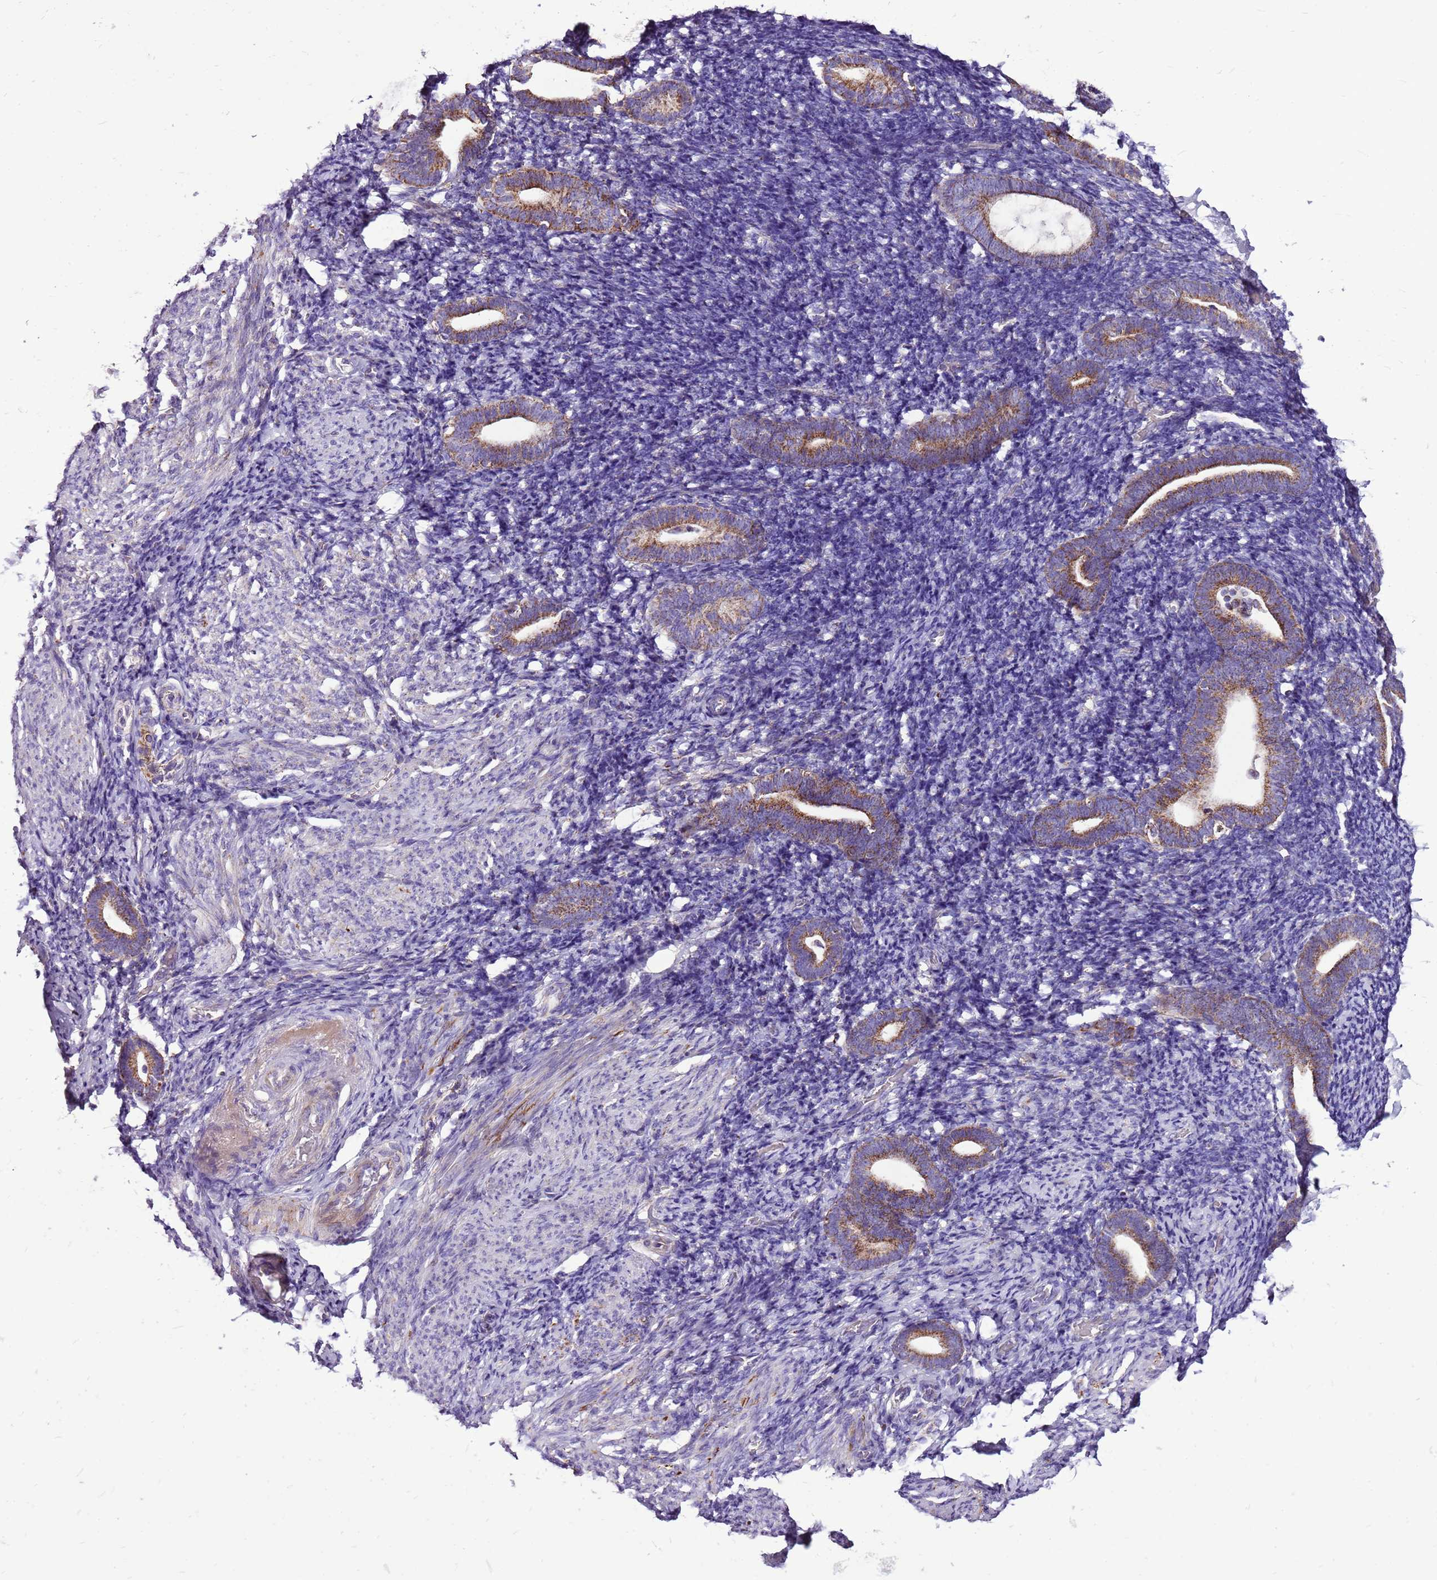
{"staining": {"intensity": "strong", "quantity": ">75%", "location": "cytoplasmic/membranous"}, "tissue": "endometrium", "cell_type": "Cells in endometrial stroma", "image_type": "normal", "snomed": [{"axis": "morphology", "description": "Normal tissue, NOS"}, {"axis": "topography", "description": "Endometrium"}], "caption": "Normal endometrium was stained to show a protein in brown. There is high levels of strong cytoplasmic/membranous positivity in approximately >75% of cells in endometrial stroma. The staining is performed using DAB brown chromogen to label protein expression. The nuclei are counter-stained blue using hematoxylin.", "gene": "GCDH", "patient": {"sex": "female", "age": 51}}